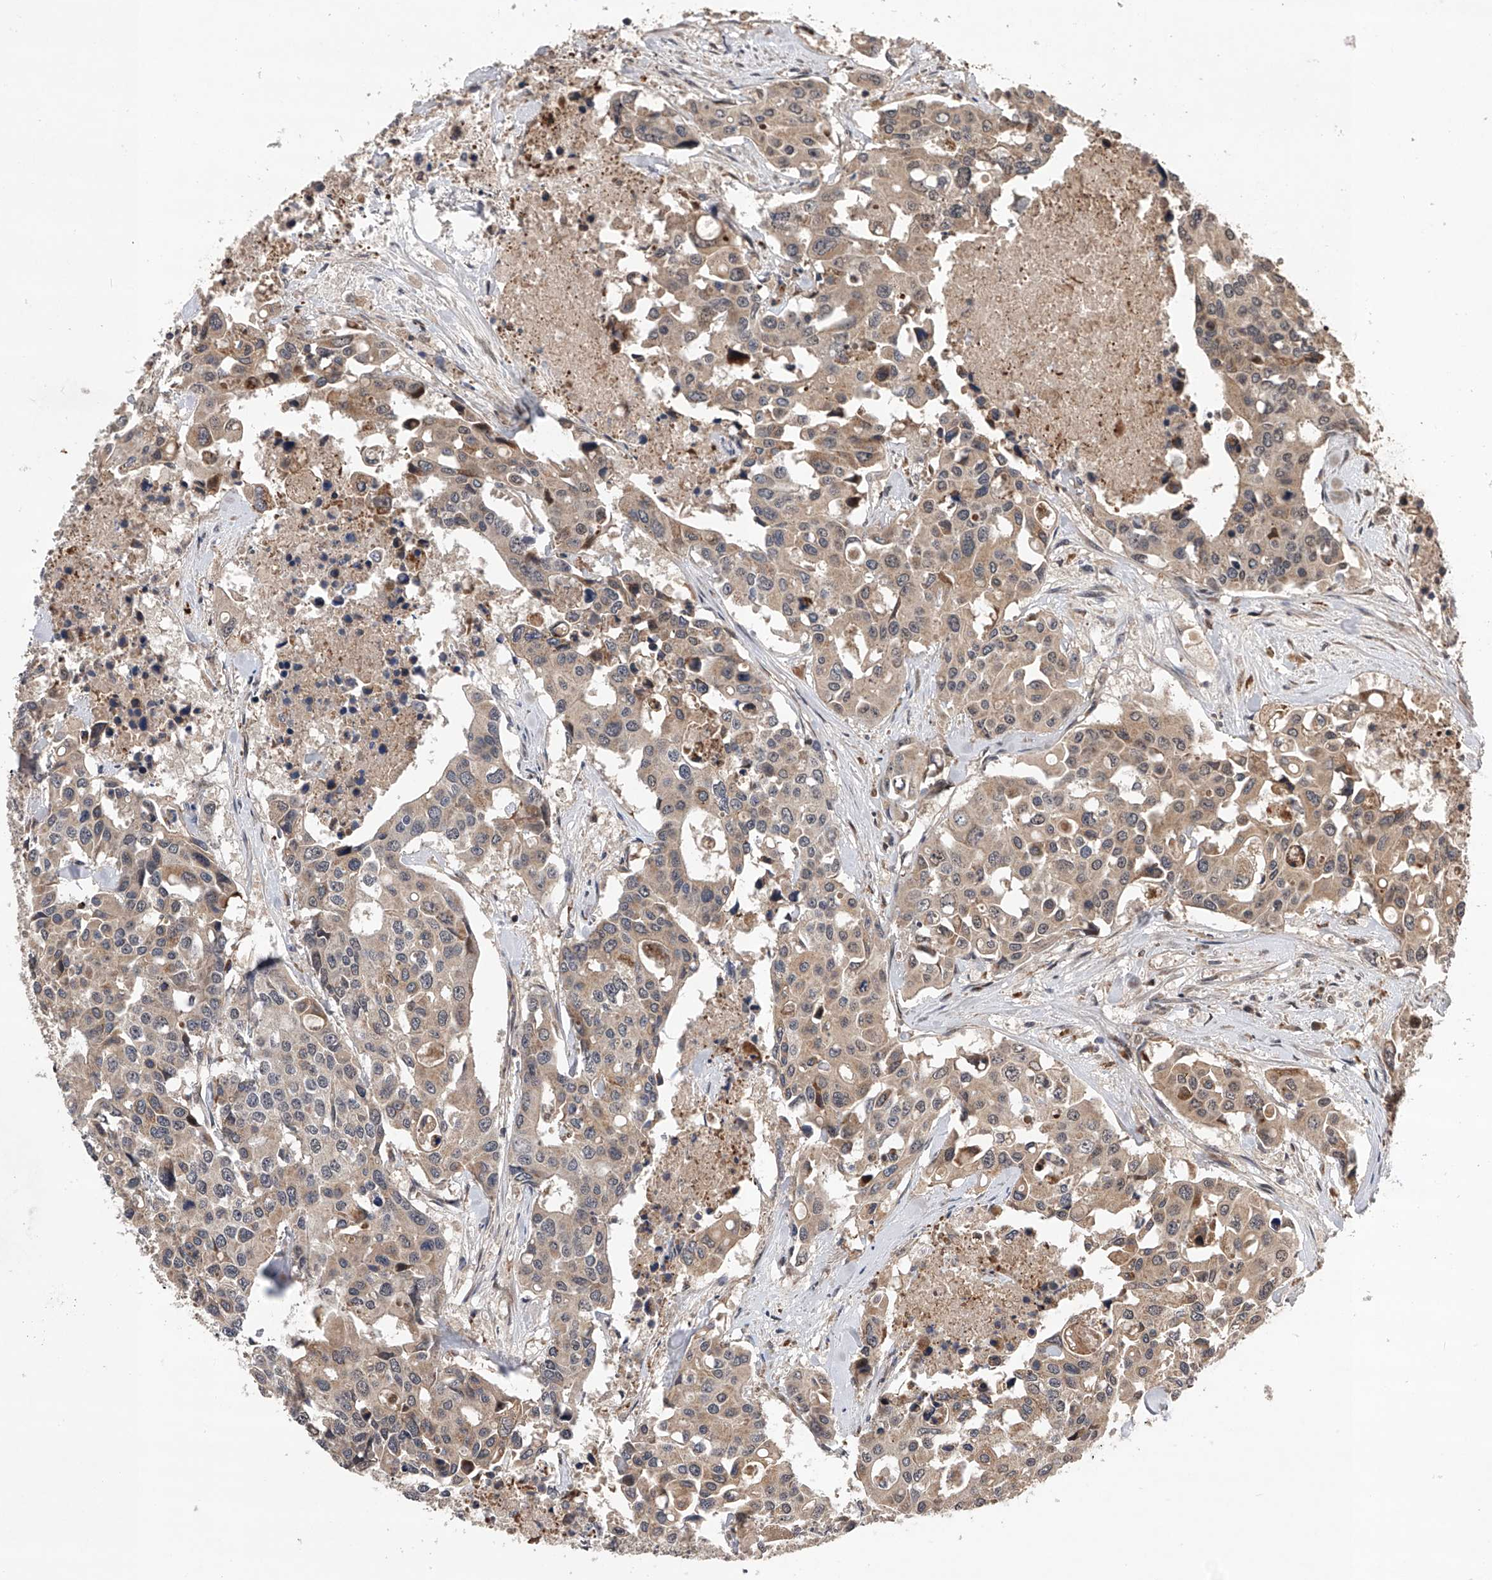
{"staining": {"intensity": "weak", "quantity": ">75%", "location": "cytoplasmic/membranous"}, "tissue": "colorectal cancer", "cell_type": "Tumor cells", "image_type": "cancer", "snomed": [{"axis": "morphology", "description": "Adenocarcinoma, NOS"}, {"axis": "topography", "description": "Colon"}], "caption": "Tumor cells show weak cytoplasmic/membranous staining in approximately >75% of cells in colorectal adenocarcinoma. (Stains: DAB (3,3'-diaminobenzidine) in brown, nuclei in blue, Microscopy: brightfield microscopy at high magnification).", "gene": "MAP3K11", "patient": {"sex": "male", "age": 77}}